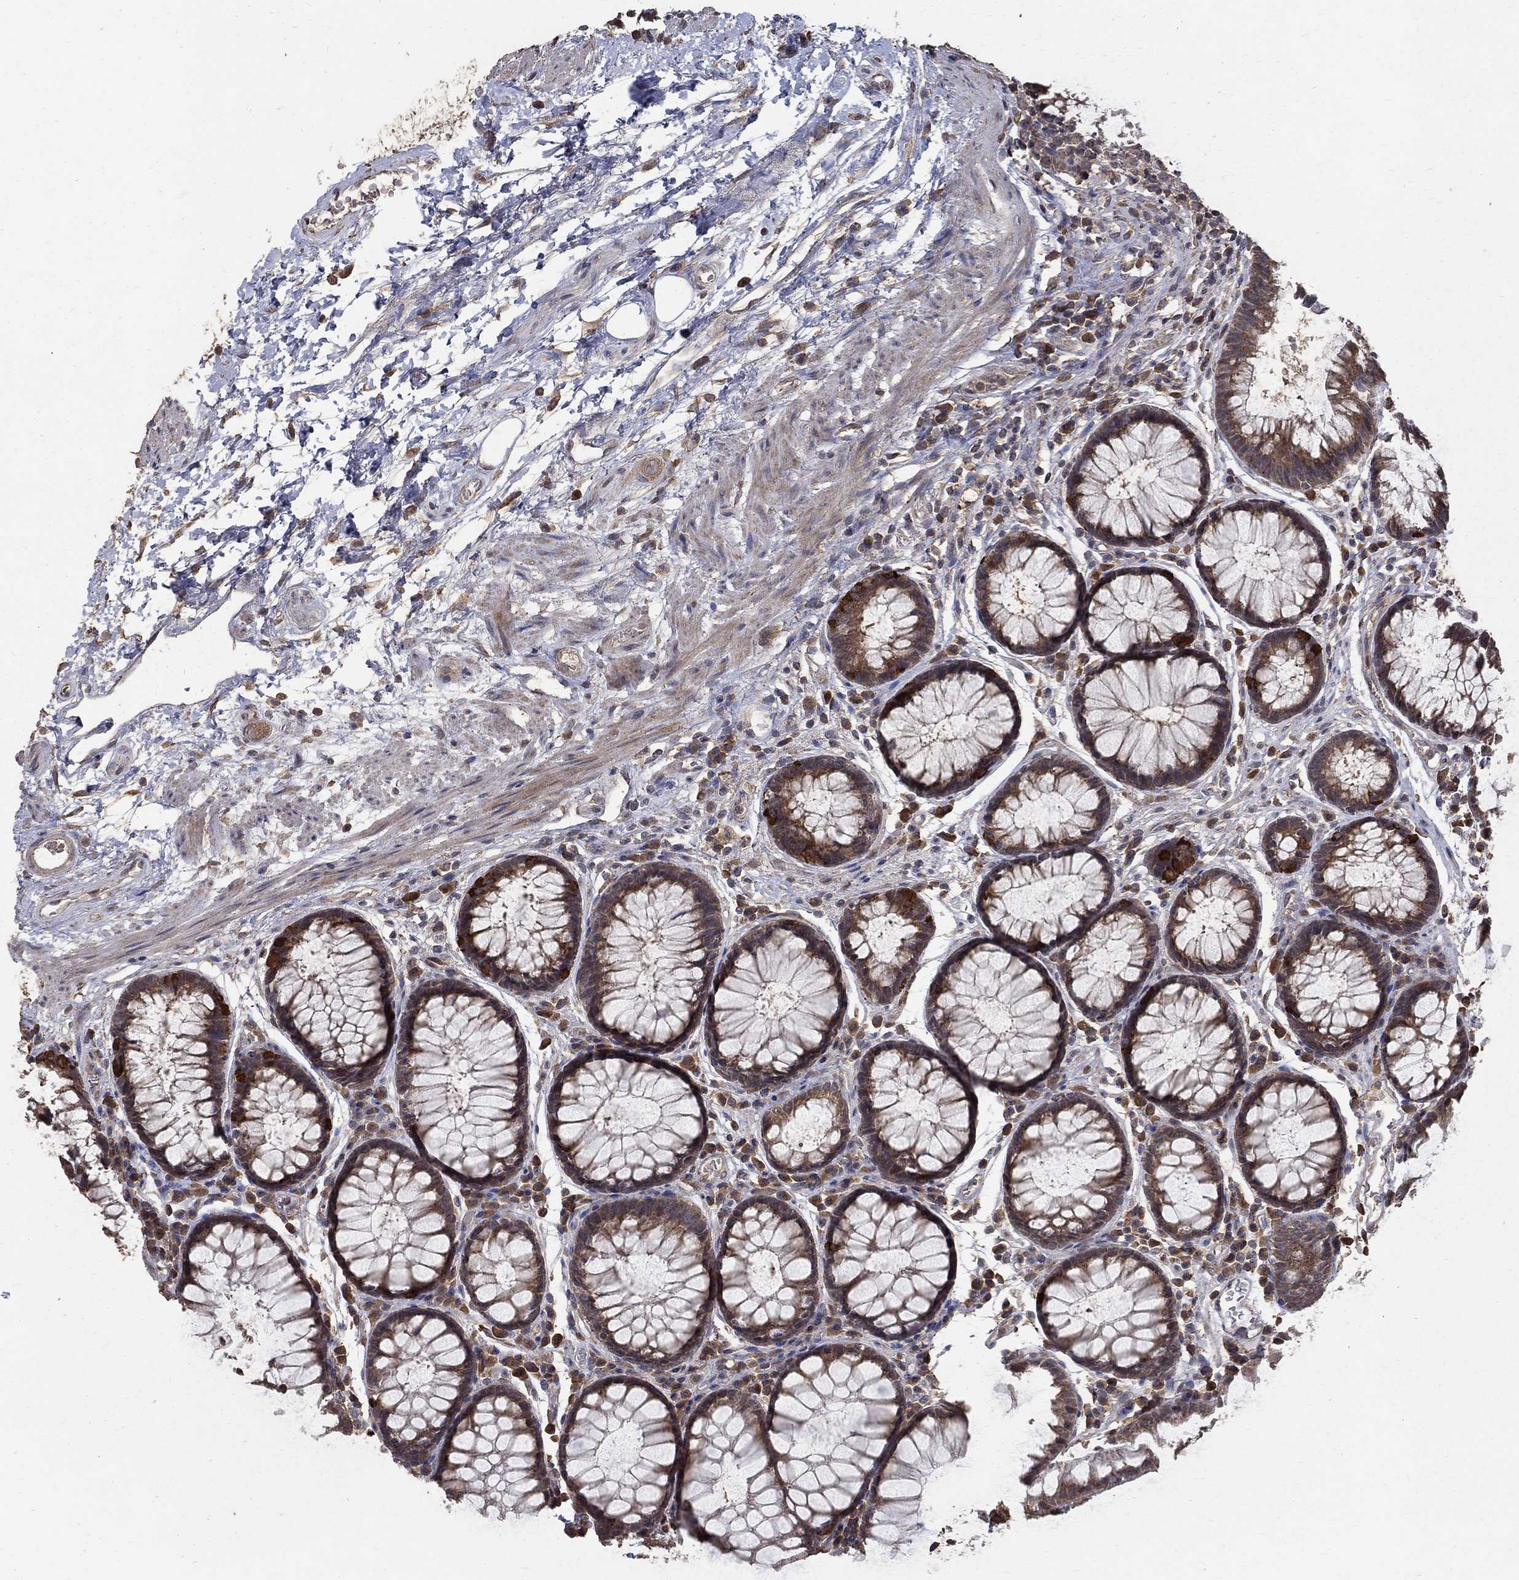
{"staining": {"intensity": "moderate", "quantity": "25%-75%", "location": "cytoplasmic/membranous"}, "tissue": "rectum", "cell_type": "Glandular cells", "image_type": "normal", "snomed": [{"axis": "morphology", "description": "Normal tissue, NOS"}, {"axis": "topography", "description": "Rectum"}], "caption": "Approximately 25%-75% of glandular cells in benign rectum exhibit moderate cytoplasmic/membranous protein staining as visualized by brown immunohistochemical staining.", "gene": "C17orf75", "patient": {"sex": "female", "age": 68}}